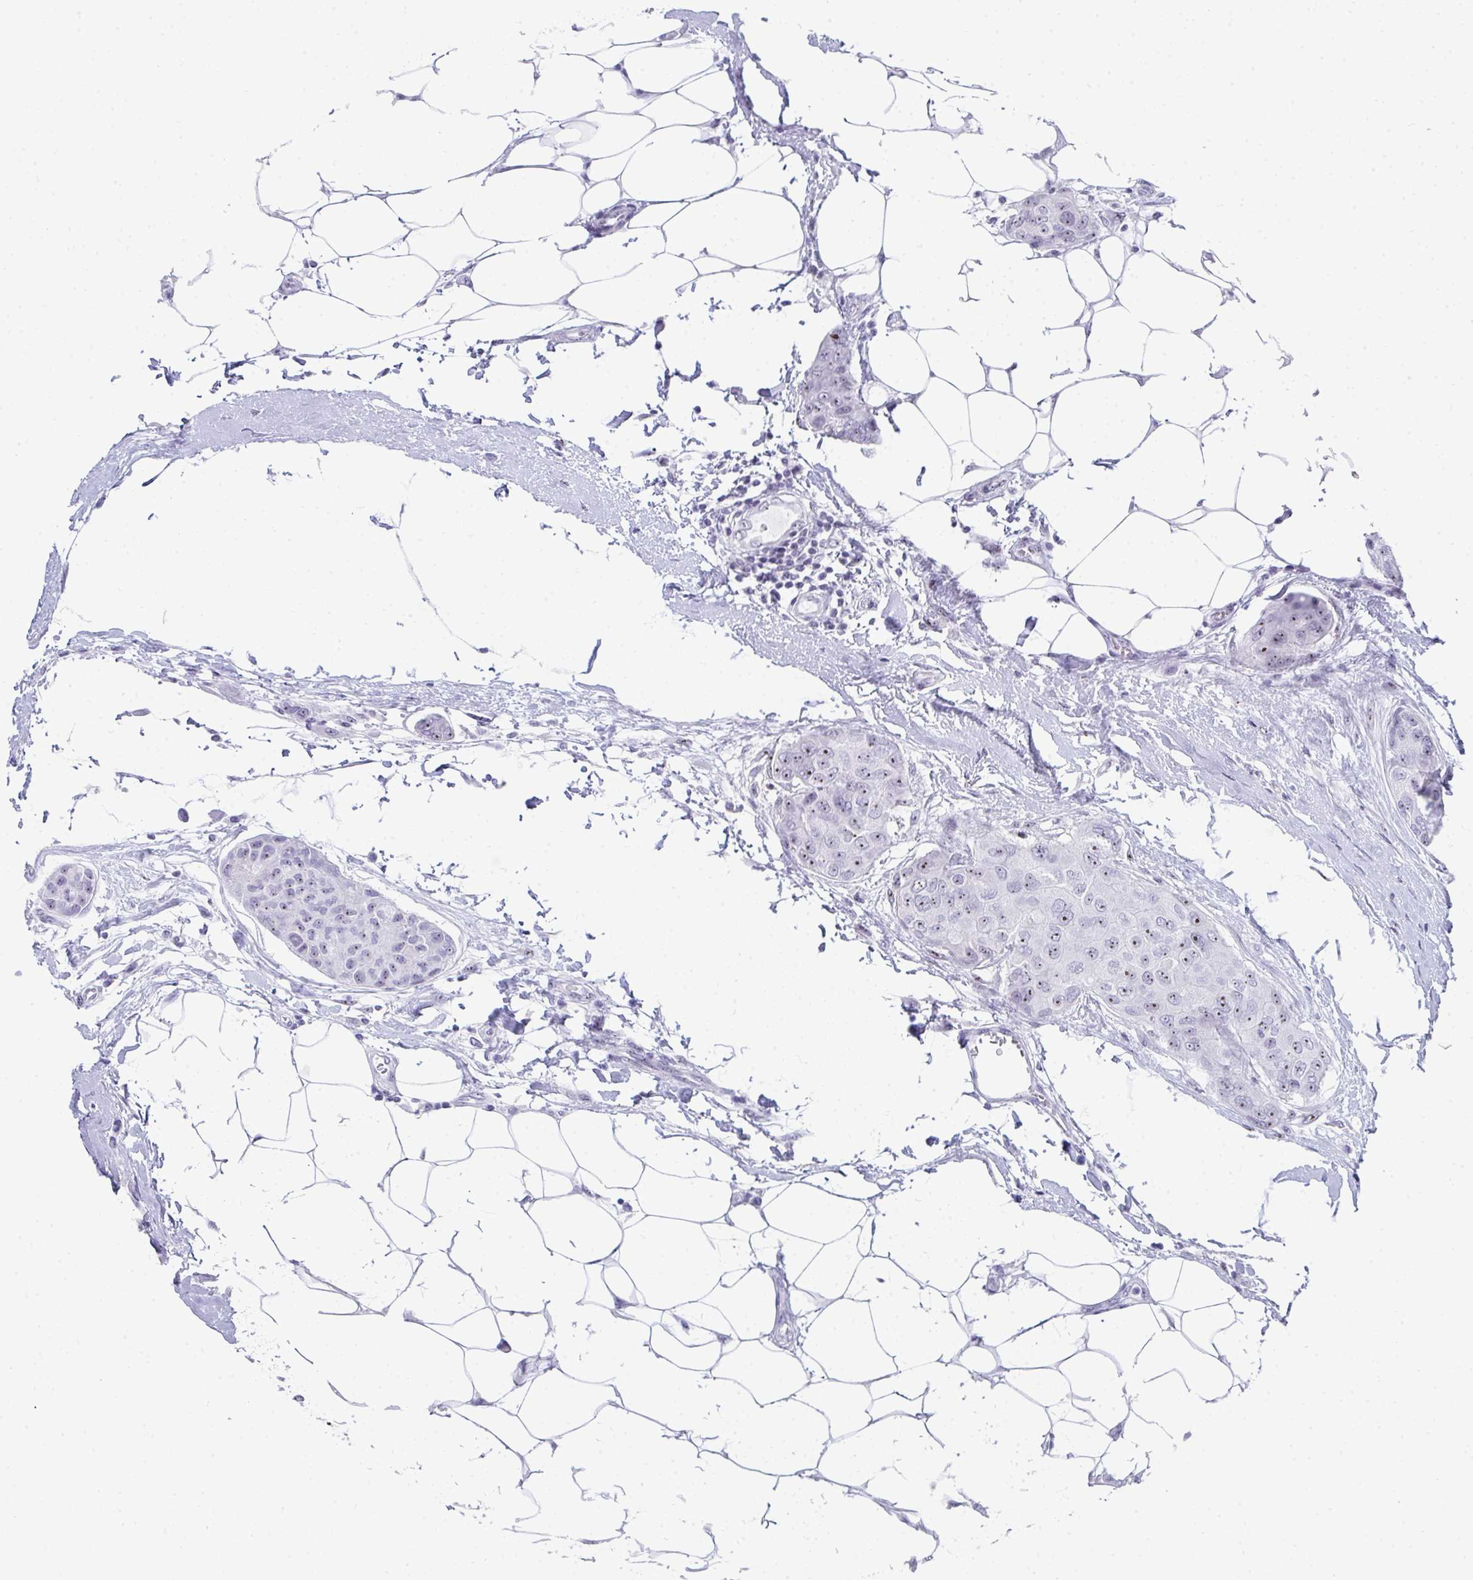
{"staining": {"intensity": "weak", "quantity": "25%-75%", "location": "nuclear"}, "tissue": "breast cancer", "cell_type": "Tumor cells", "image_type": "cancer", "snomed": [{"axis": "morphology", "description": "Duct carcinoma"}, {"axis": "topography", "description": "Breast"}, {"axis": "topography", "description": "Lymph node"}], "caption": "This is an image of IHC staining of breast cancer (intraductal carcinoma), which shows weak positivity in the nuclear of tumor cells.", "gene": "NOP10", "patient": {"sex": "female", "age": 80}}